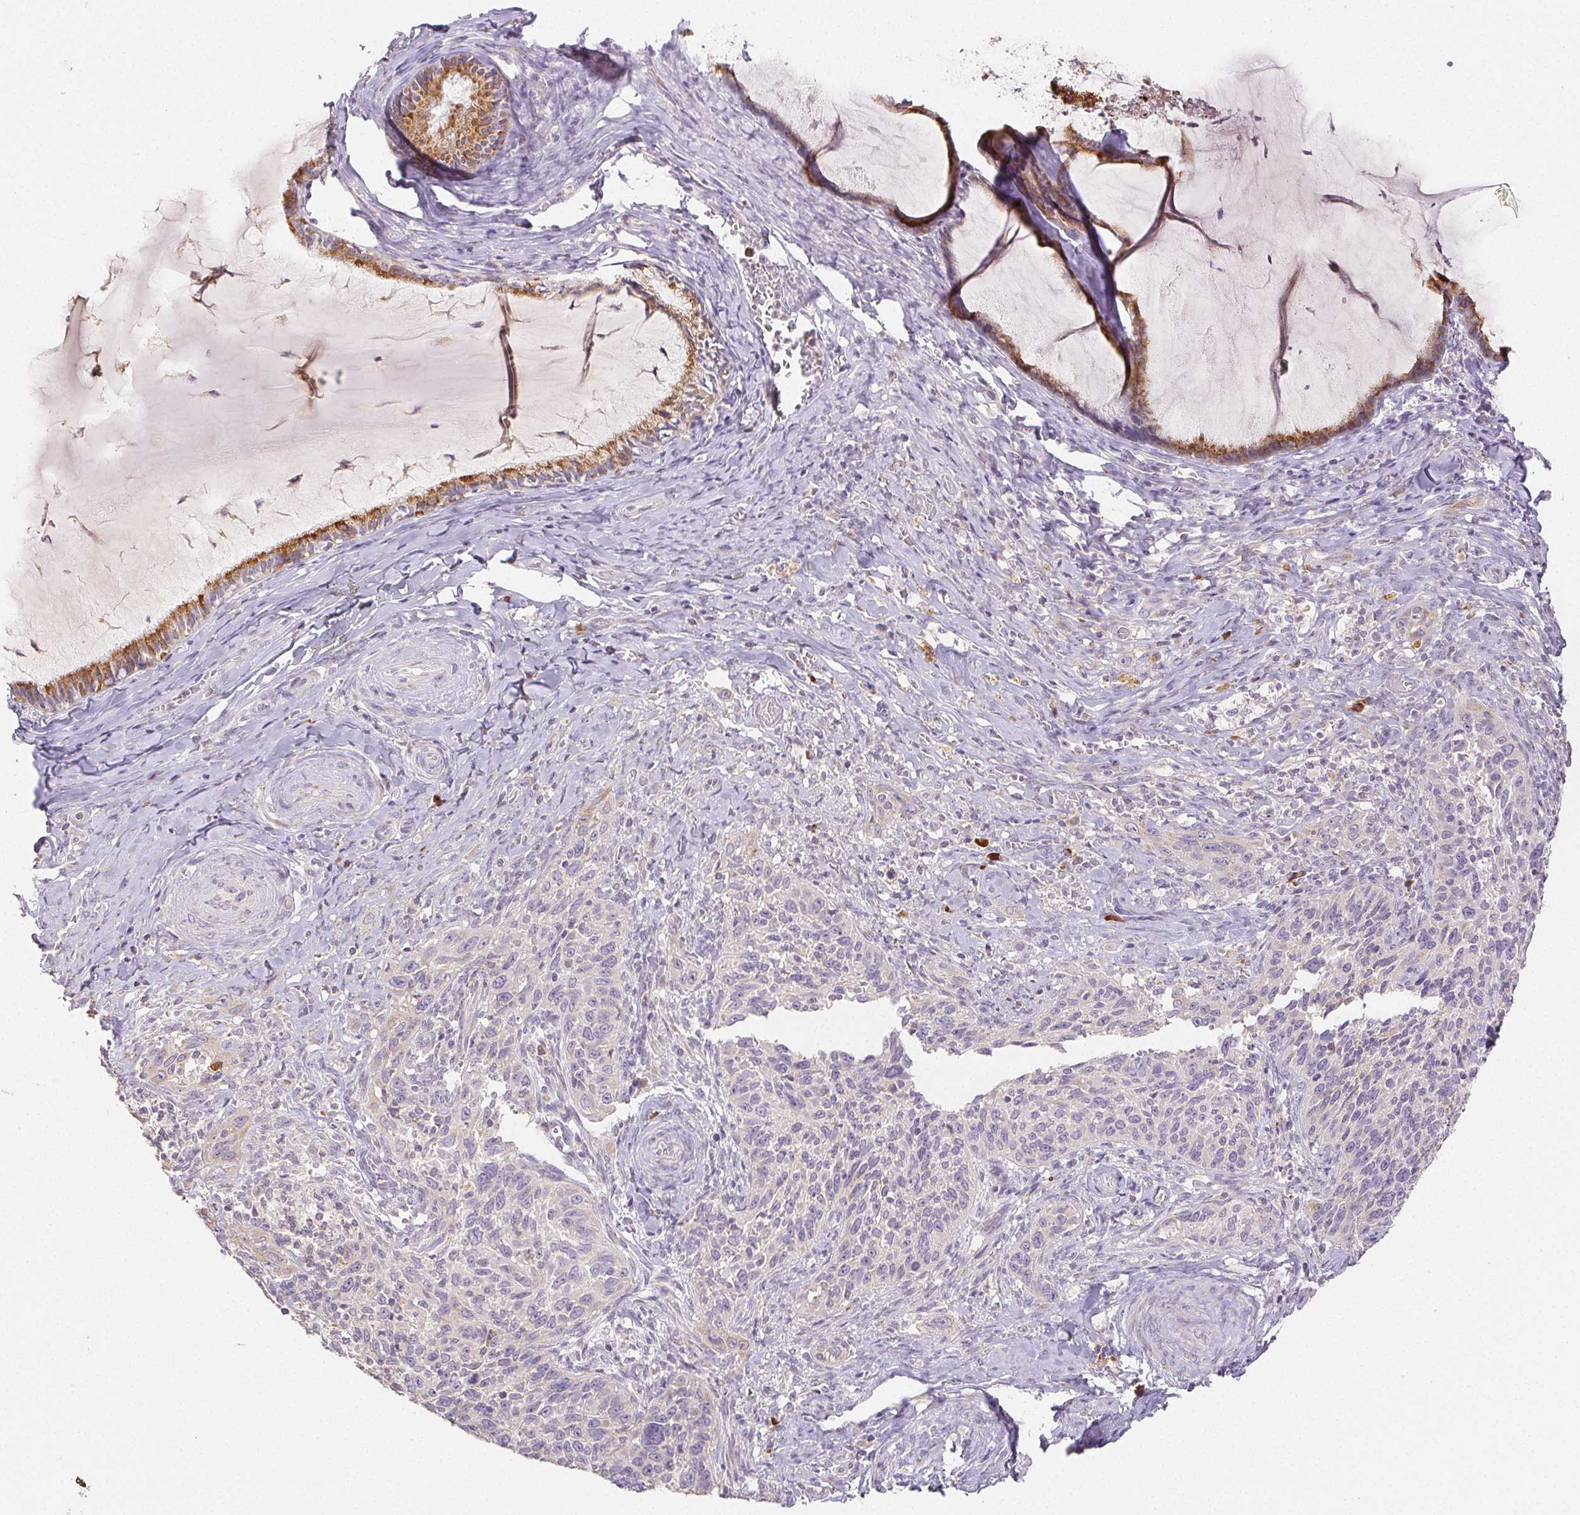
{"staining": {"intensity": "negative", "quantity": "none", "location": "none"}, "tissue": "cervical cancer", "cell_type": "Tumor cells", "image_type": "cancer", "snomed": [{"axis": "morphology", "description": "Squamous cell carcinoma, NOS"}, {"axis": "topography", "description": "Cervix"}], "caption": "IHC of cervical cancer exhibits no positivity in tumor cells.", "gene": "ACVR1B", "patient": {"sex": "female", "age": 51}}